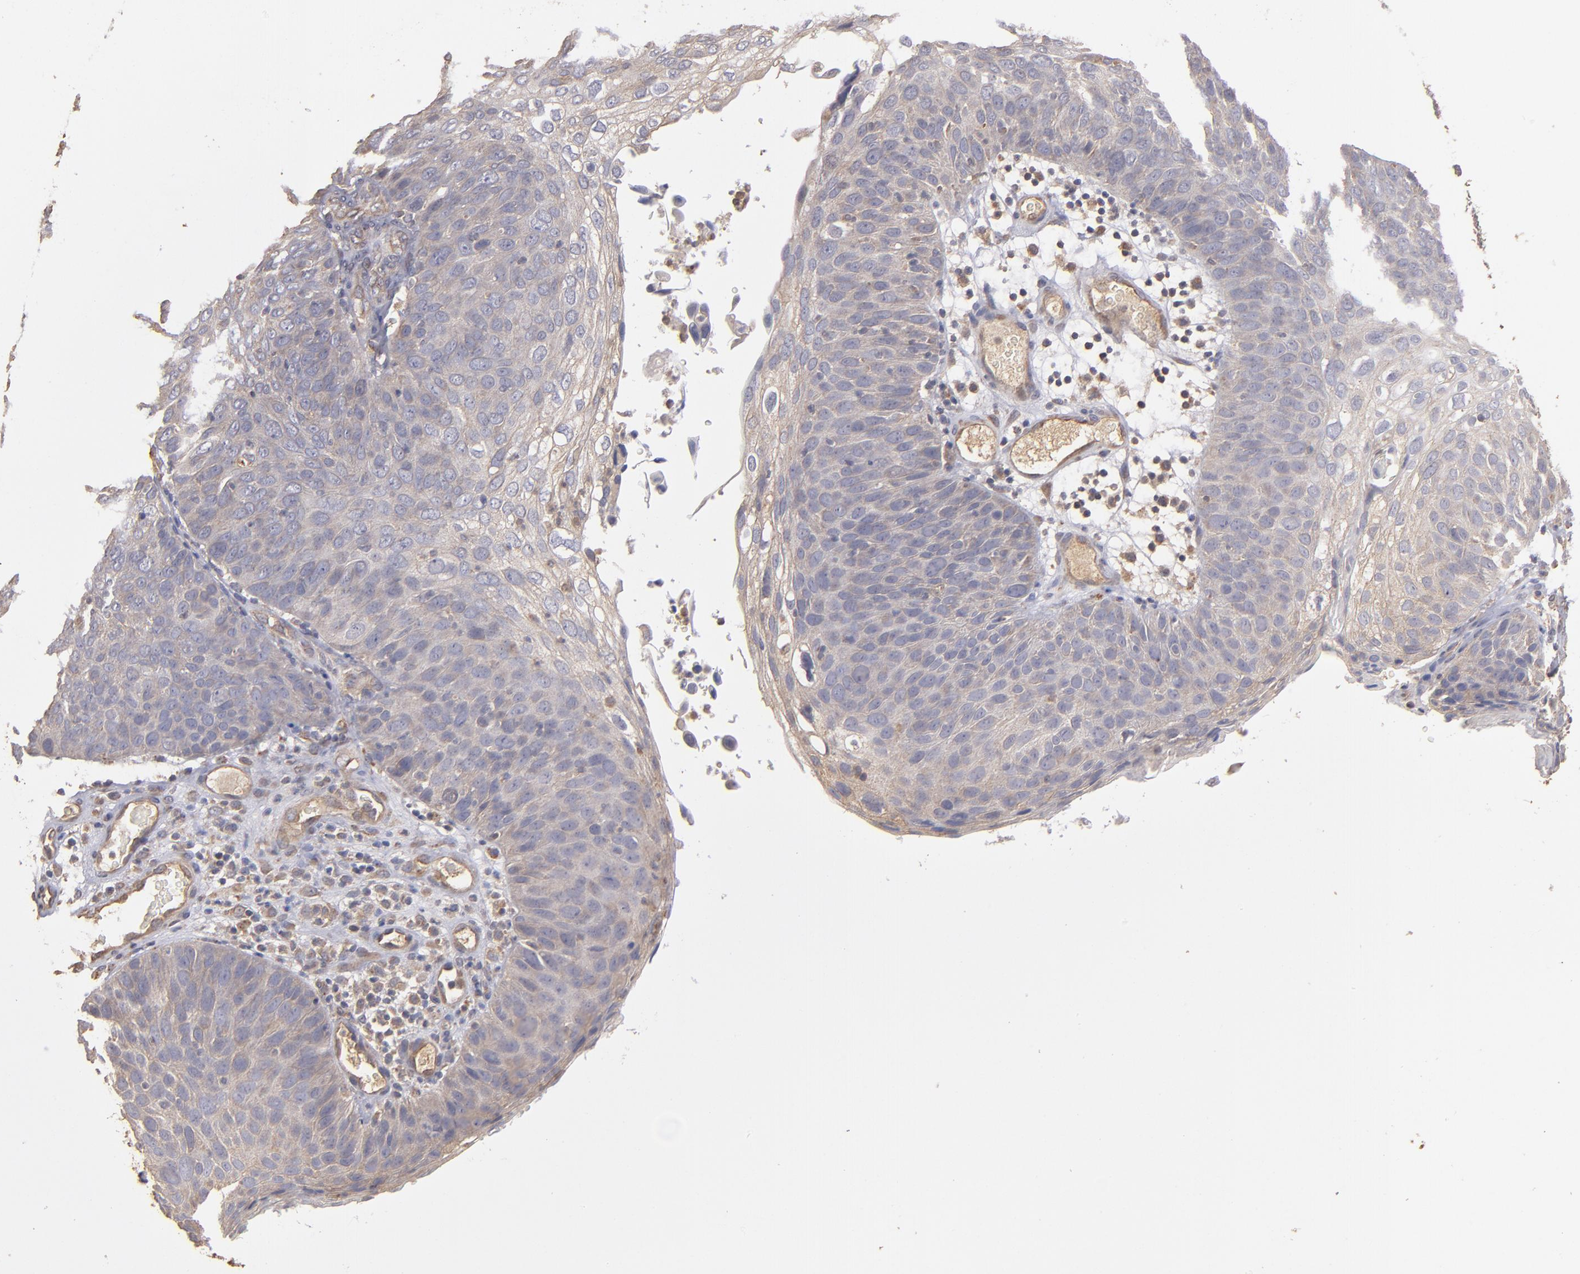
{"staining": {"intensity": "moderate", "quantity": ">75%", "location": "cytoplasmic/membranous"}, "tissue": "skin cancer", "cell_type": "Tumor cells", "image_type": "cancer", "snomed": [{"axis": "morphology", "description": "Squamous cell carcinoma, NOS"}, {"axis": "topography", "description": "Skin"}], "caption": "Skin cancer was stained to show a protein in brown. There is medium levels of moderate cytoplasmic/membranous staining in approximately >75% of tumor cells. (brown staining indicates protein expression, while blue staining denotes nuclei).", "gene": "DMD", "patient": {"sex": "male", "age": 87}}